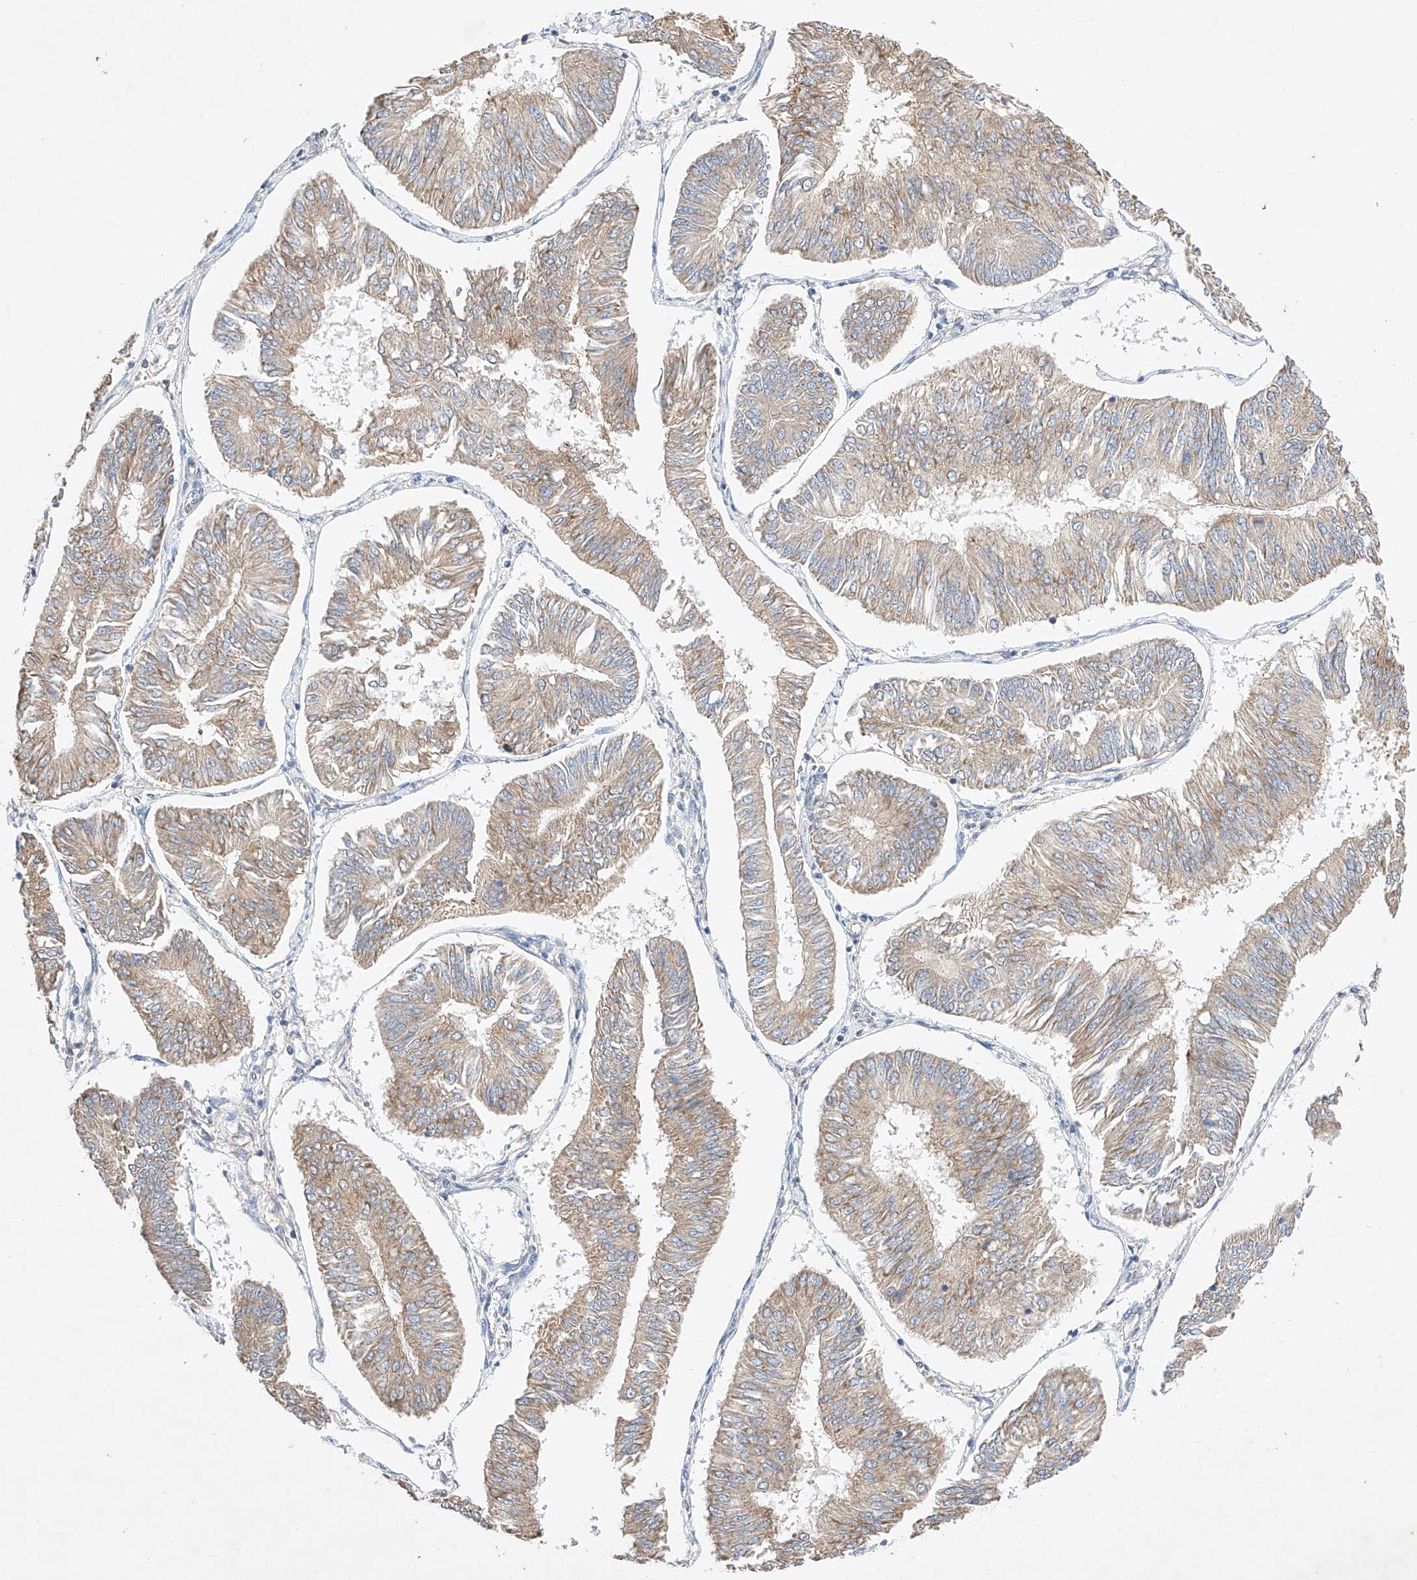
{"staining": {"intensity": "moderate", "quantity": ">75%", "location": "cytoplasmic/membranous"}, "tissue": "endometrial cancer", "cell_type": "Tumor cells", "image_type": "cancer", "snomed": [{"axis": "morphology", "description": "Adenocarcinoma, NOS"}, {"axis": "topography", "description": "Endometrium"}], "caption": "DAB (3,3'-diaminobenzidine) immunohistochemical staining of adenocarcinoma (endometrial) exhibits moderate cytoplasmic/membranous protein positivity in approximately >75% of tumor cells.", "gene": "C6orf118", "patient": {"sex": "female", "age": 58}}